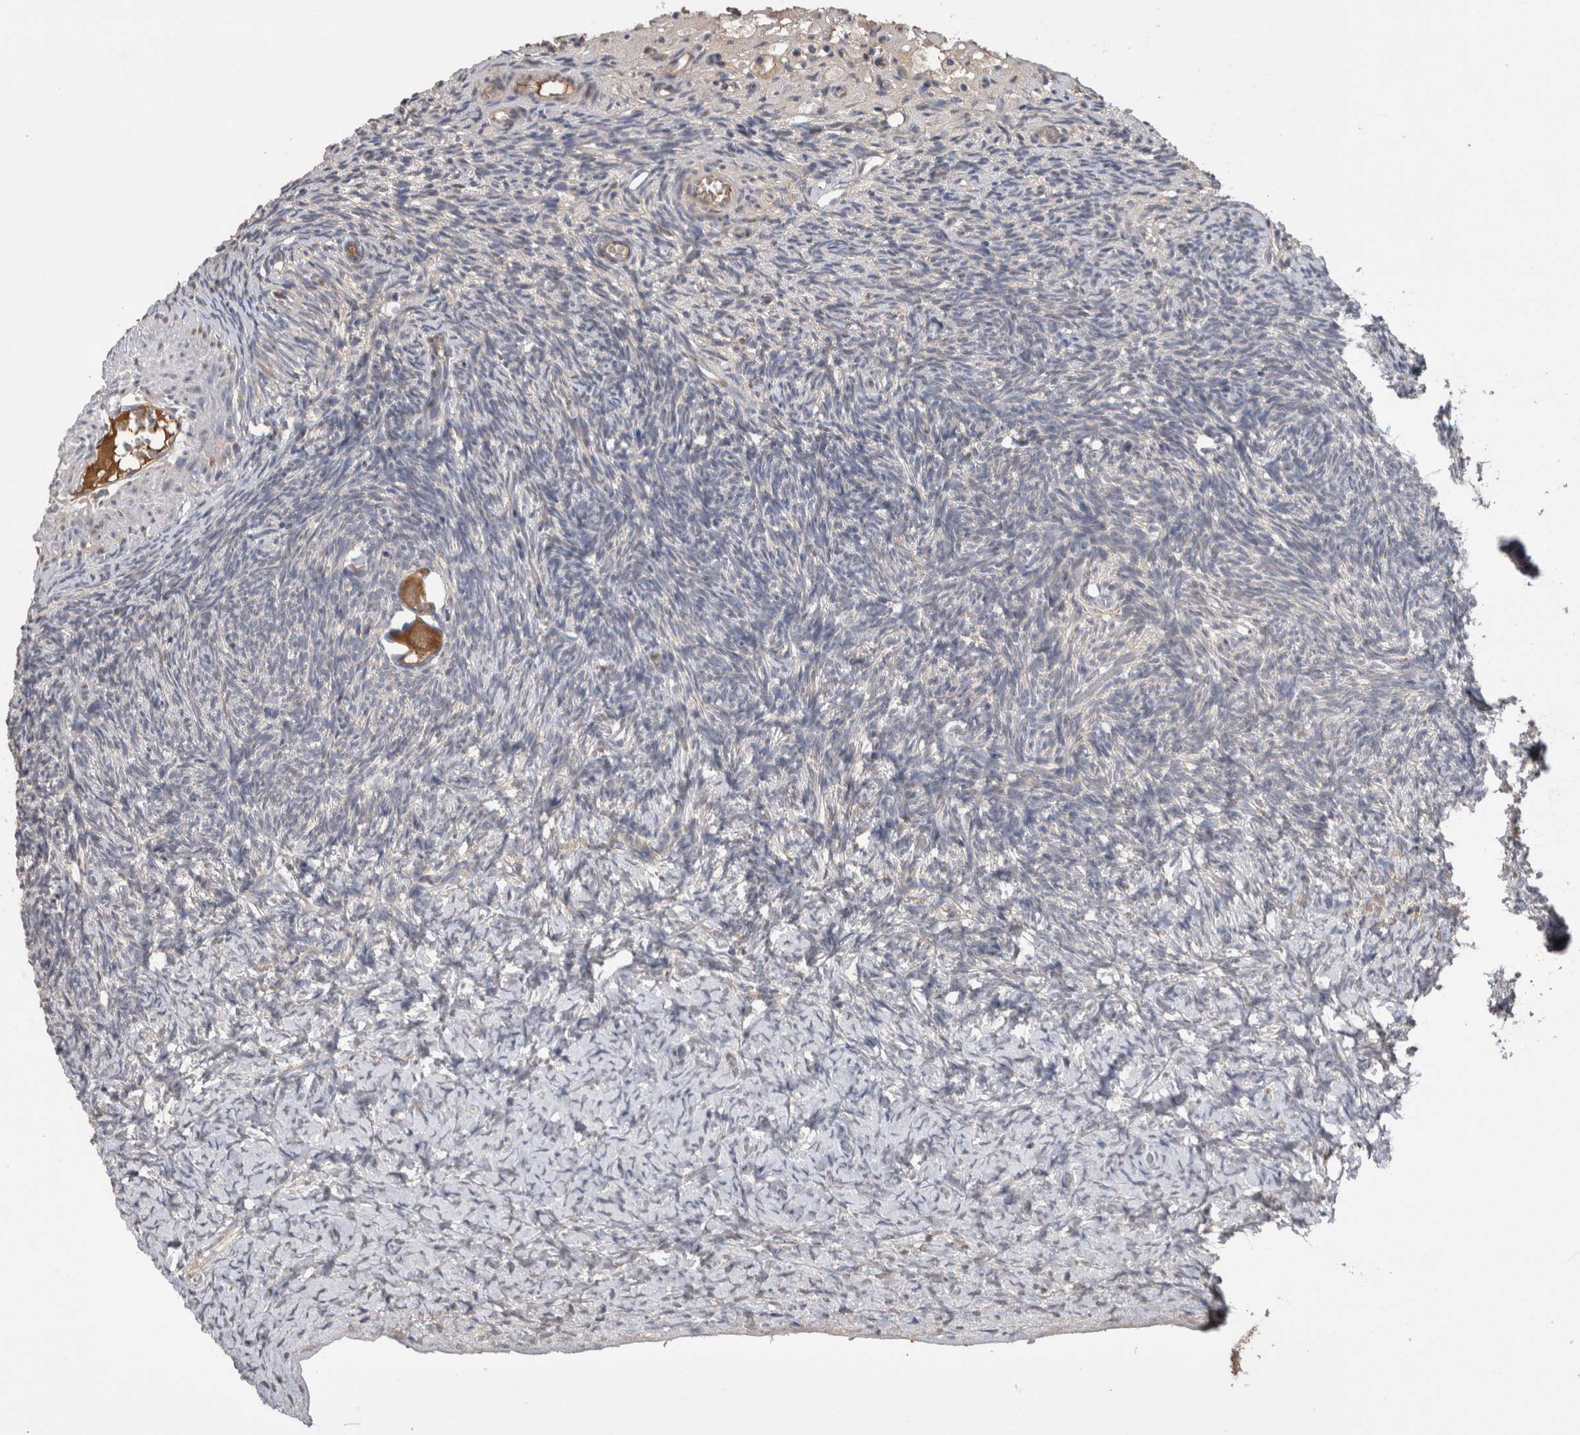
{"staining": {"intensity": "moderate", "quantity": ">75%", "location": "cytoplasmic/membranous"}, "tissue": "ovary", "cell_type": "Follicle cells", "image_type": "normal", "snomed": [{"axis": "morphology", "description": "Normal tissue, NOS"}, {"axis": "topography", "description": "Ovary"}], "caption": "Ovary stained with DAB (3,3'-diaminobenzidine) immunohistochemistry shows medium levels of moderate cytoplasmic/membranous positivity in approximately >75% of follicle cells.", "gene": "PPP3CC", "patient": {"sex": "female", "age": 34}}